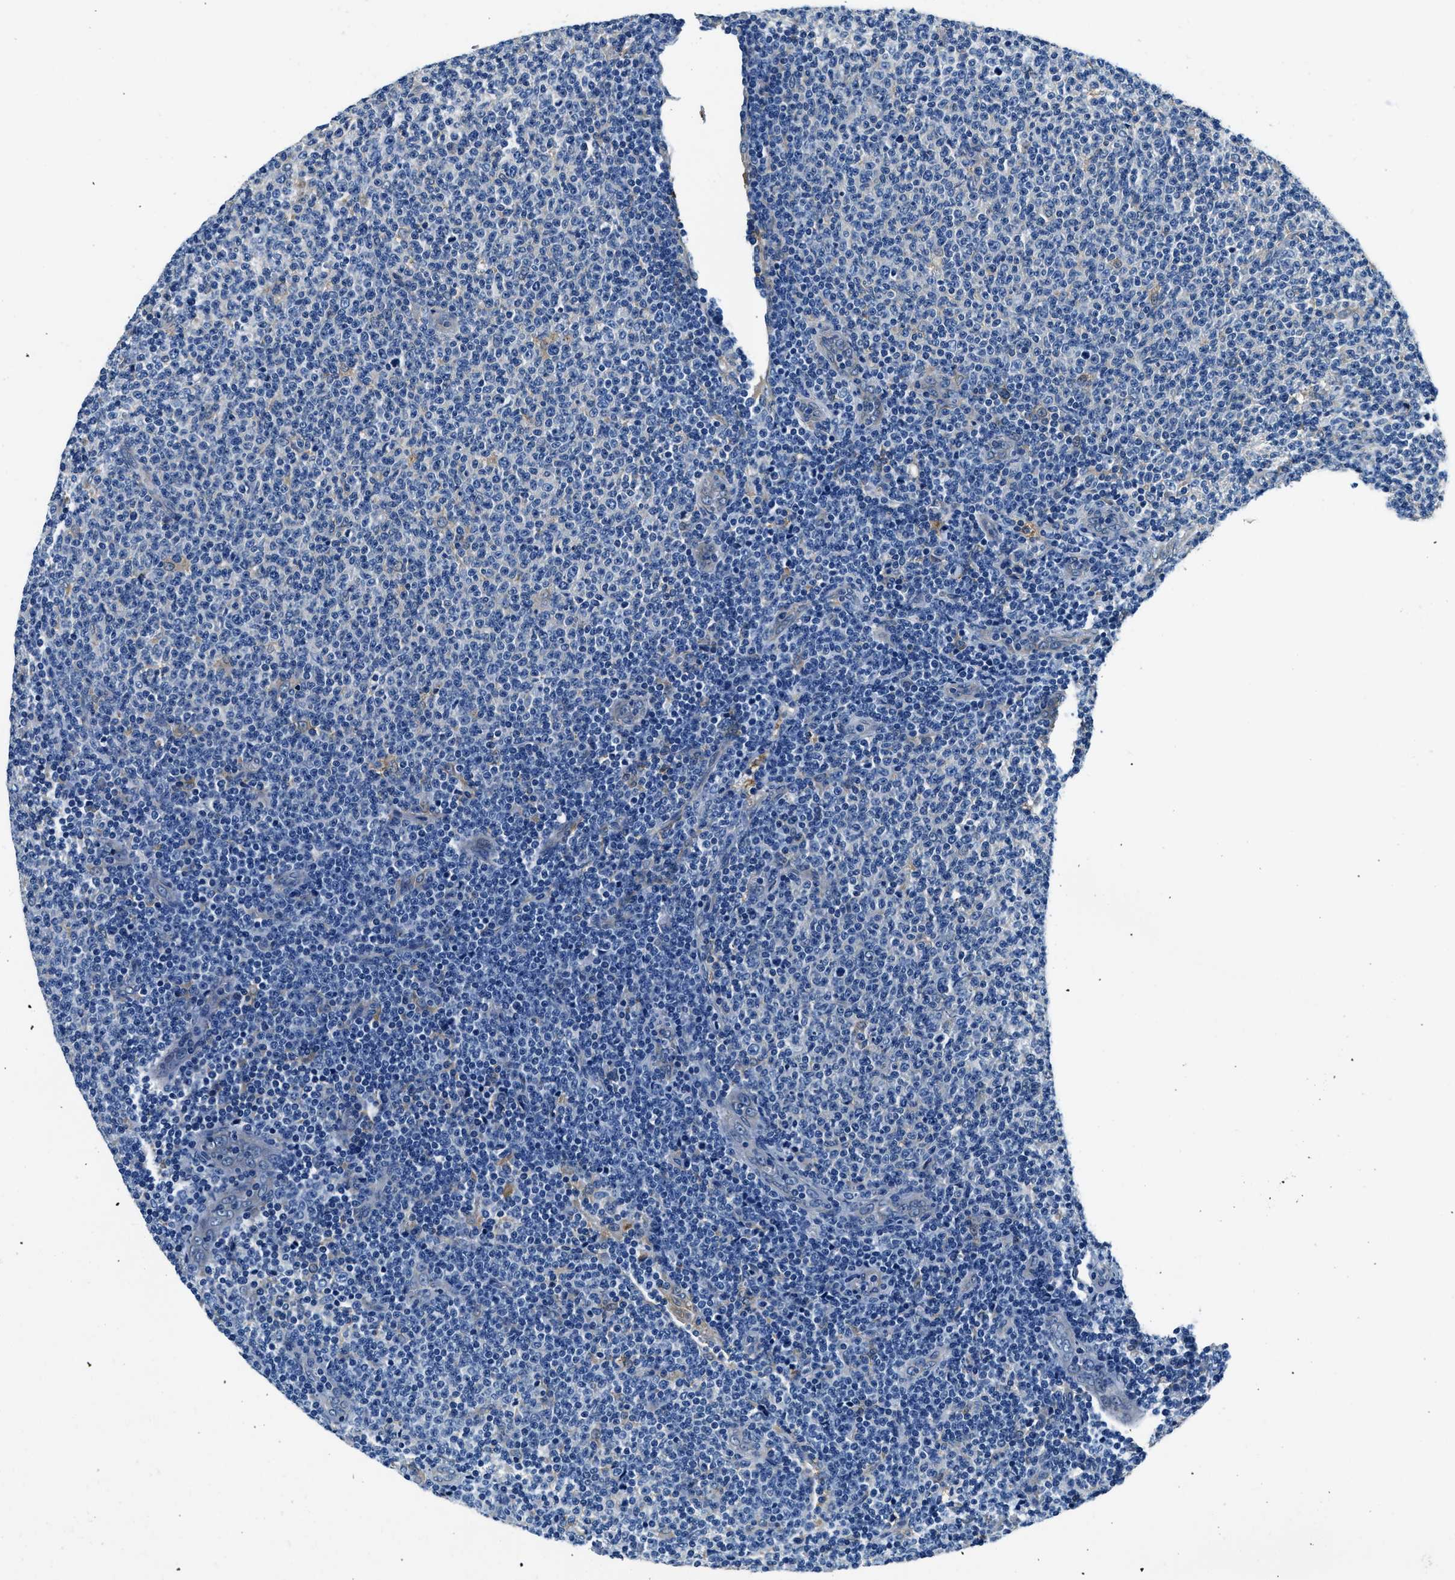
{"staining": {"intensity": "negative", "quantity": "none", "location": "none"}, "tissue": "lymphoma", "cell_type": "Tumor cells", "image_type": "cancer", "snomed": [{"axis": "morphology", "description": "Malignant lymphoma, non-Hodgkin's type, Low grade"}, {"axis": "topography", "description": "Lymph node"}], "caption": "This is an immunohistochemistry photomicrograph of malignant lymphoma, non-Hodgkin's type (low-grade). There is no staining in tumor cells.", "gene": "TWF1", "patient": {"sex": "male", "age": 66}}